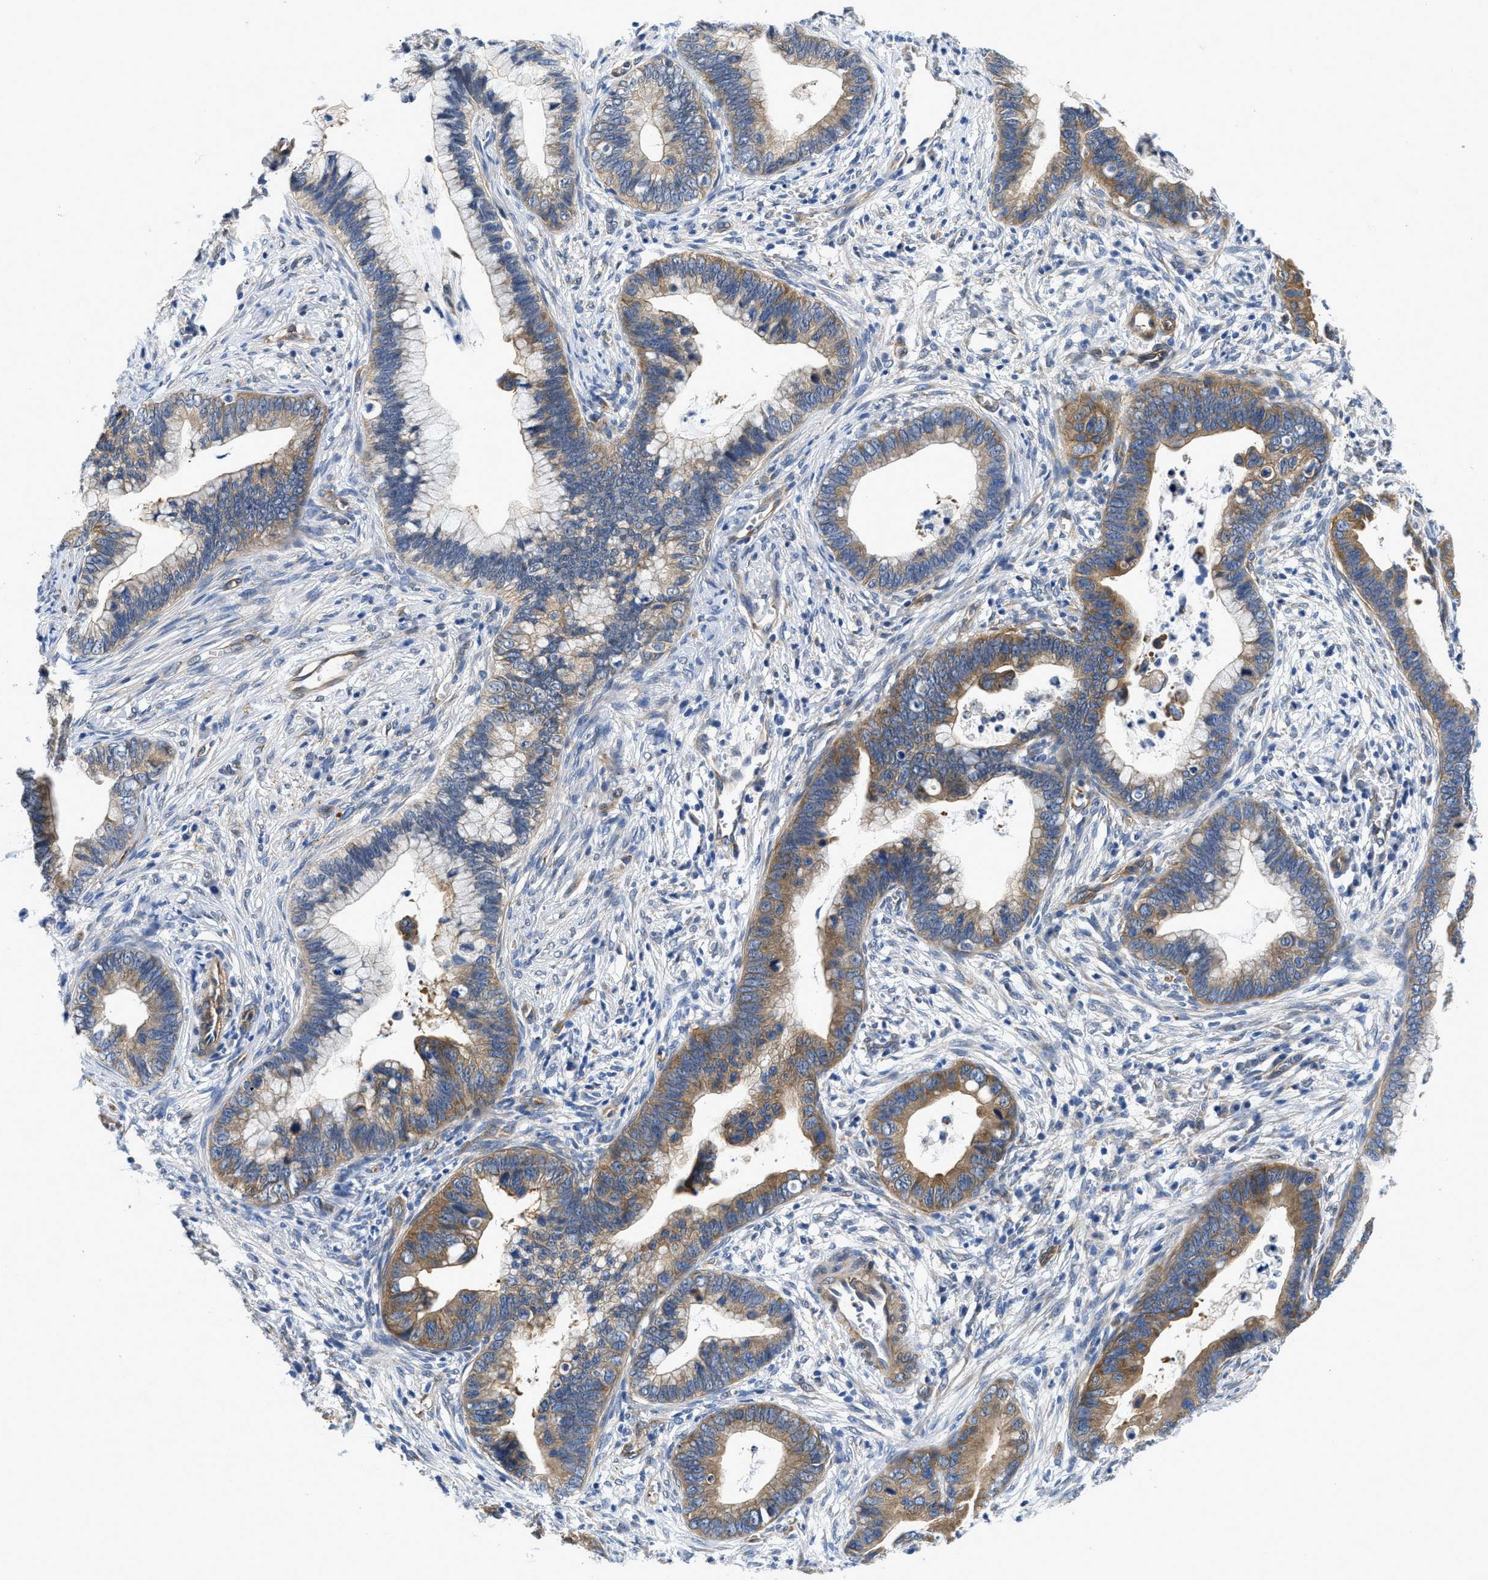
{"staining": {"intensity": "moderate", "quantity": ">75%", "location": "cytoplasmic/membranous"}, "tissue": "cervical cancer", "cell_type": "Tumor cells", "image_type": "cancer", "snomed": [{"axis": "morphology", "description": "Adenocarcinoma, NOS"}, {"axis": "topography", "description": "Cervix"}], "caption": "The immunohistochemical stain highlights moderate cytoplasmic/membranous staining in tumor cells of cervical cancer (adenocarcinoma) tissue.", "gene": "RAPH1", "patient": {"sex": "female", "age": 44}}